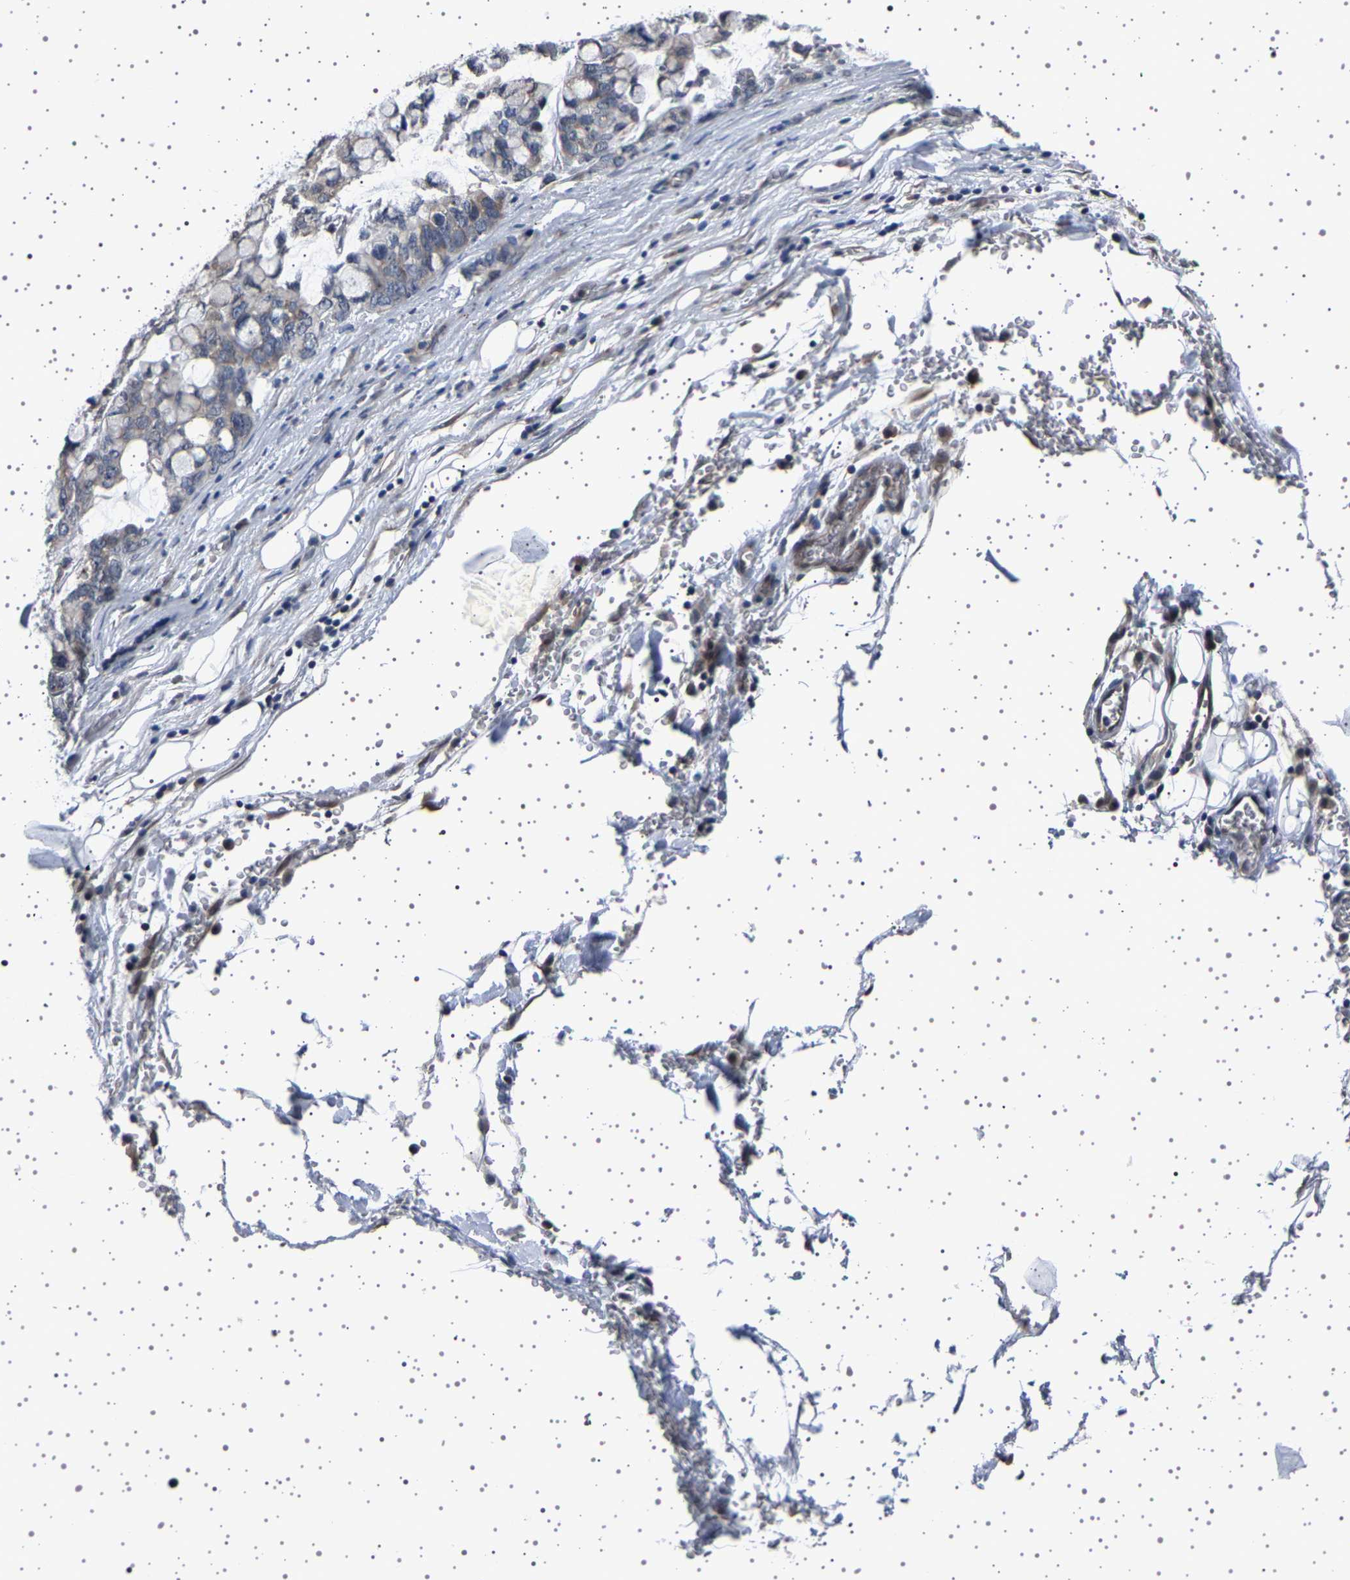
{"staining": {"intensity": "weak", "quantity": "<25%", "location": "cytoplasmic/membranous"}, "tissue": "stomach cancer", "cell_type": "Tumor cells", "image_type": "cancer", "snomed": [{"axis": "morphology", "description": "Adenocarcinoma, NOS"}, {"axis": "topography", "description": "Stomach, lower"}], "caption": "Histopathology image shows no significant protein positivity in tumor cells of stomach cancer.", "gene": "IL10RB", "patient": {"sex": "male", "age": 84}}